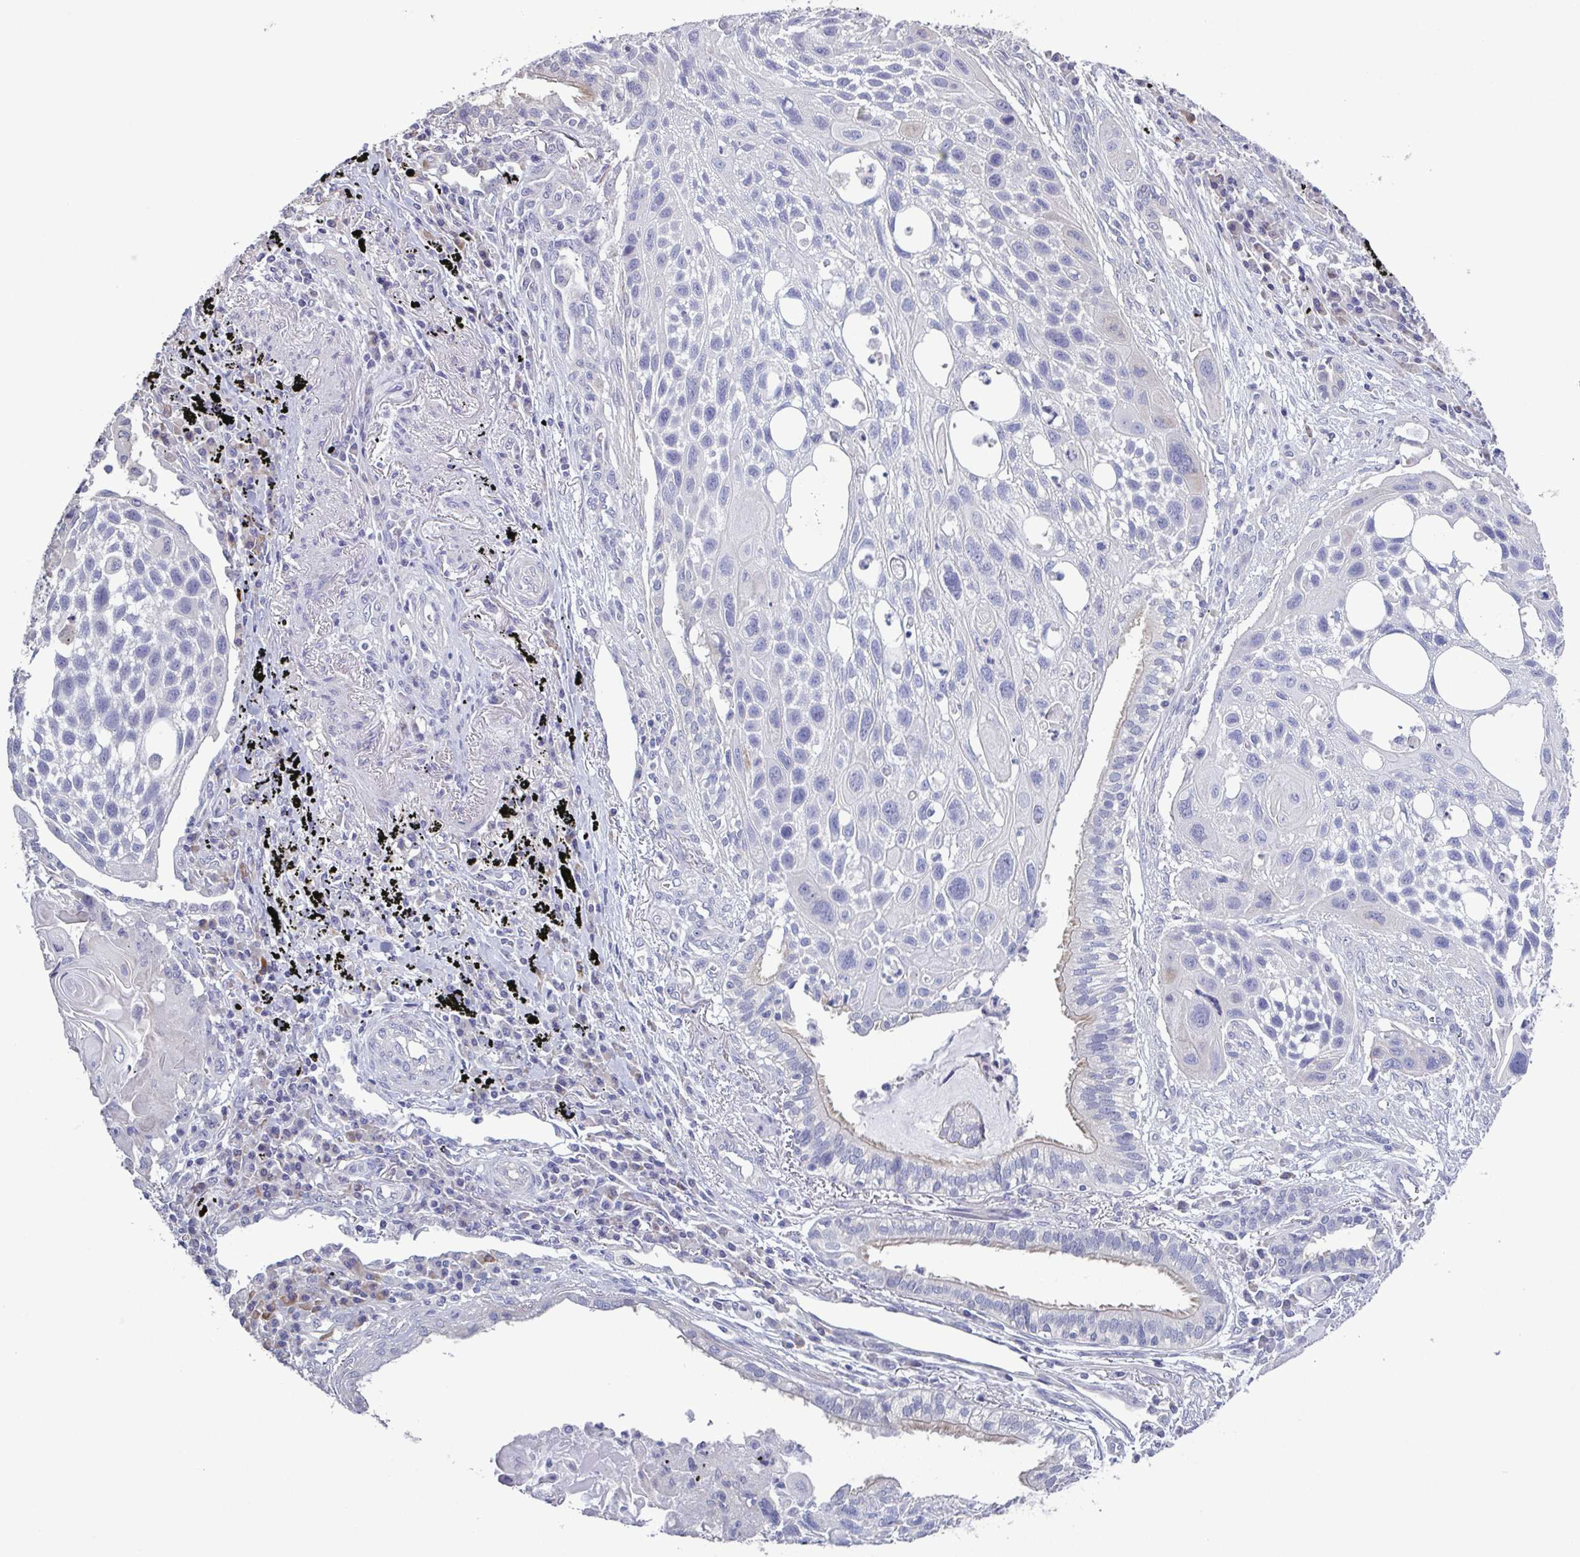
{"staining": {"intensity": "negative", "quantity": "none", "location": "none"}, "tissue": "lung cancer", "cell_type": "Tumor cells", "image_type": "cancer", "snomed": [{"axis": "morphology", "description": "Squamous cell carcinoma, NOS"}, {"axis": "topography", "description": "Lung"}], "caption": "Lung squamous cell carcinoma was stained to show a protein in brown. There is no significant expression in tumor cells. Nuclei are stained in blue.", "gene": "GLDC", "patient": {"sex": "male", "age": 78}}